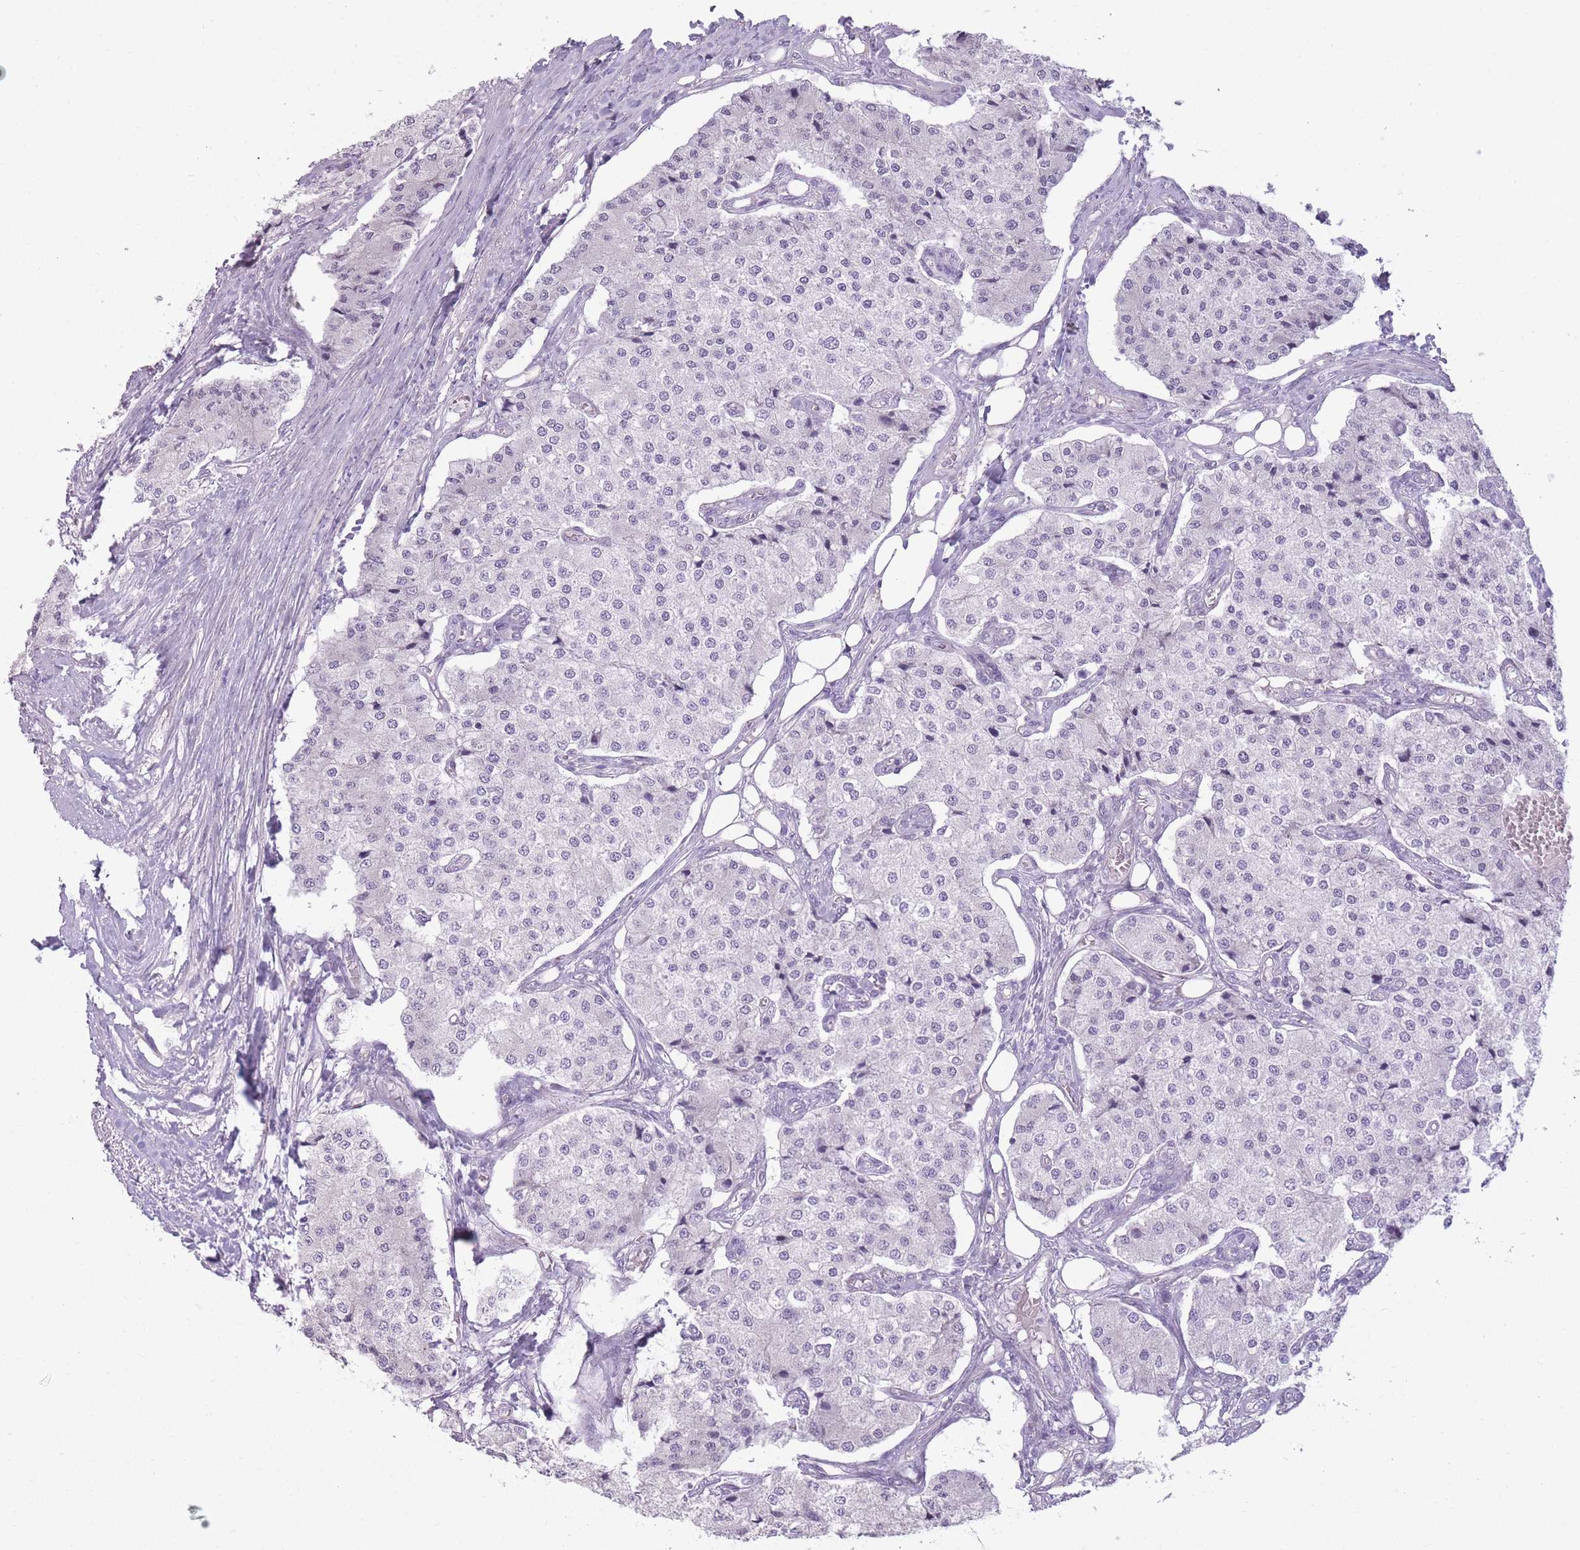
{"staining": {"intensity": "negative", "quantity": "none", "location": "none"}, "tissue": "carcinoid", "cell_type": "Tumor cells", "image_type": "cancer", "snomed": [{"axis": "morphology", "description": "Carcinoid, malignant, NOS"}, {"axis": "topography", "description": "Colon"}], "caption": "Image shows no protein staining in tumor cells of malignant carcinoid tissue.", "gene": "ZBTB24", "patient": {"sex": "female", "age": 52}}